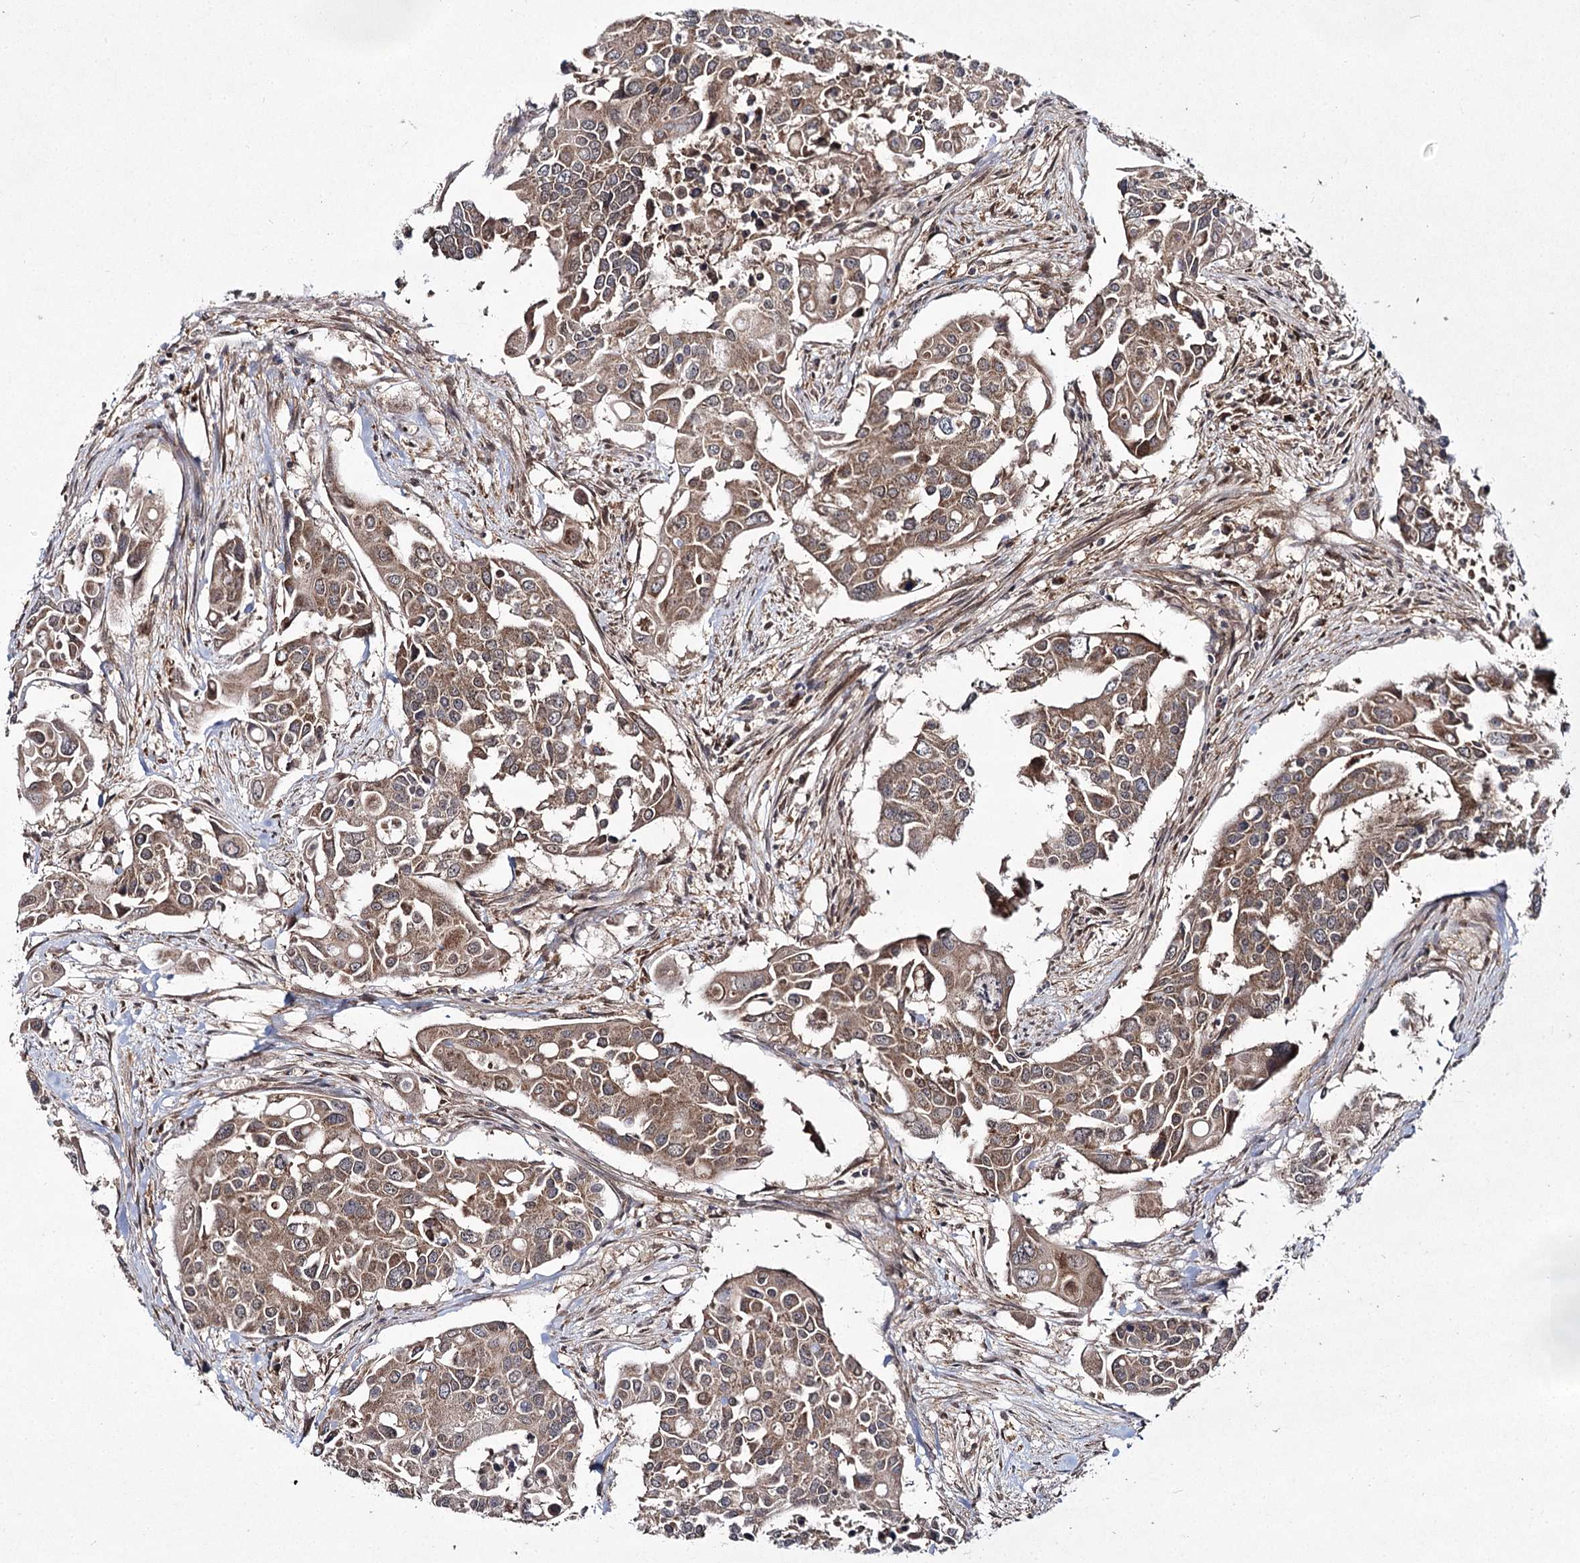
{"staining": {"intensity": "moderate", "quantity": ">75%", "location": "cytoplasmic/membranous"}, "tissue": "colorectal cancer", "cell_type": "Tumor cells", "image_type": "cancer", "snomed": [{"axis": "morphology", "description": "Adenocarcinoma, NOS"}, {"axis": "topography", "description": "Colon"}], "caption": "Human colorectal cancer stained with a brown dye exhibits moderate cytoplasmic/membranous positive expression in approximately >75% of tumor cells.", "gene": "TRNT1", "patient": {"sex": "male", "age": 77}}